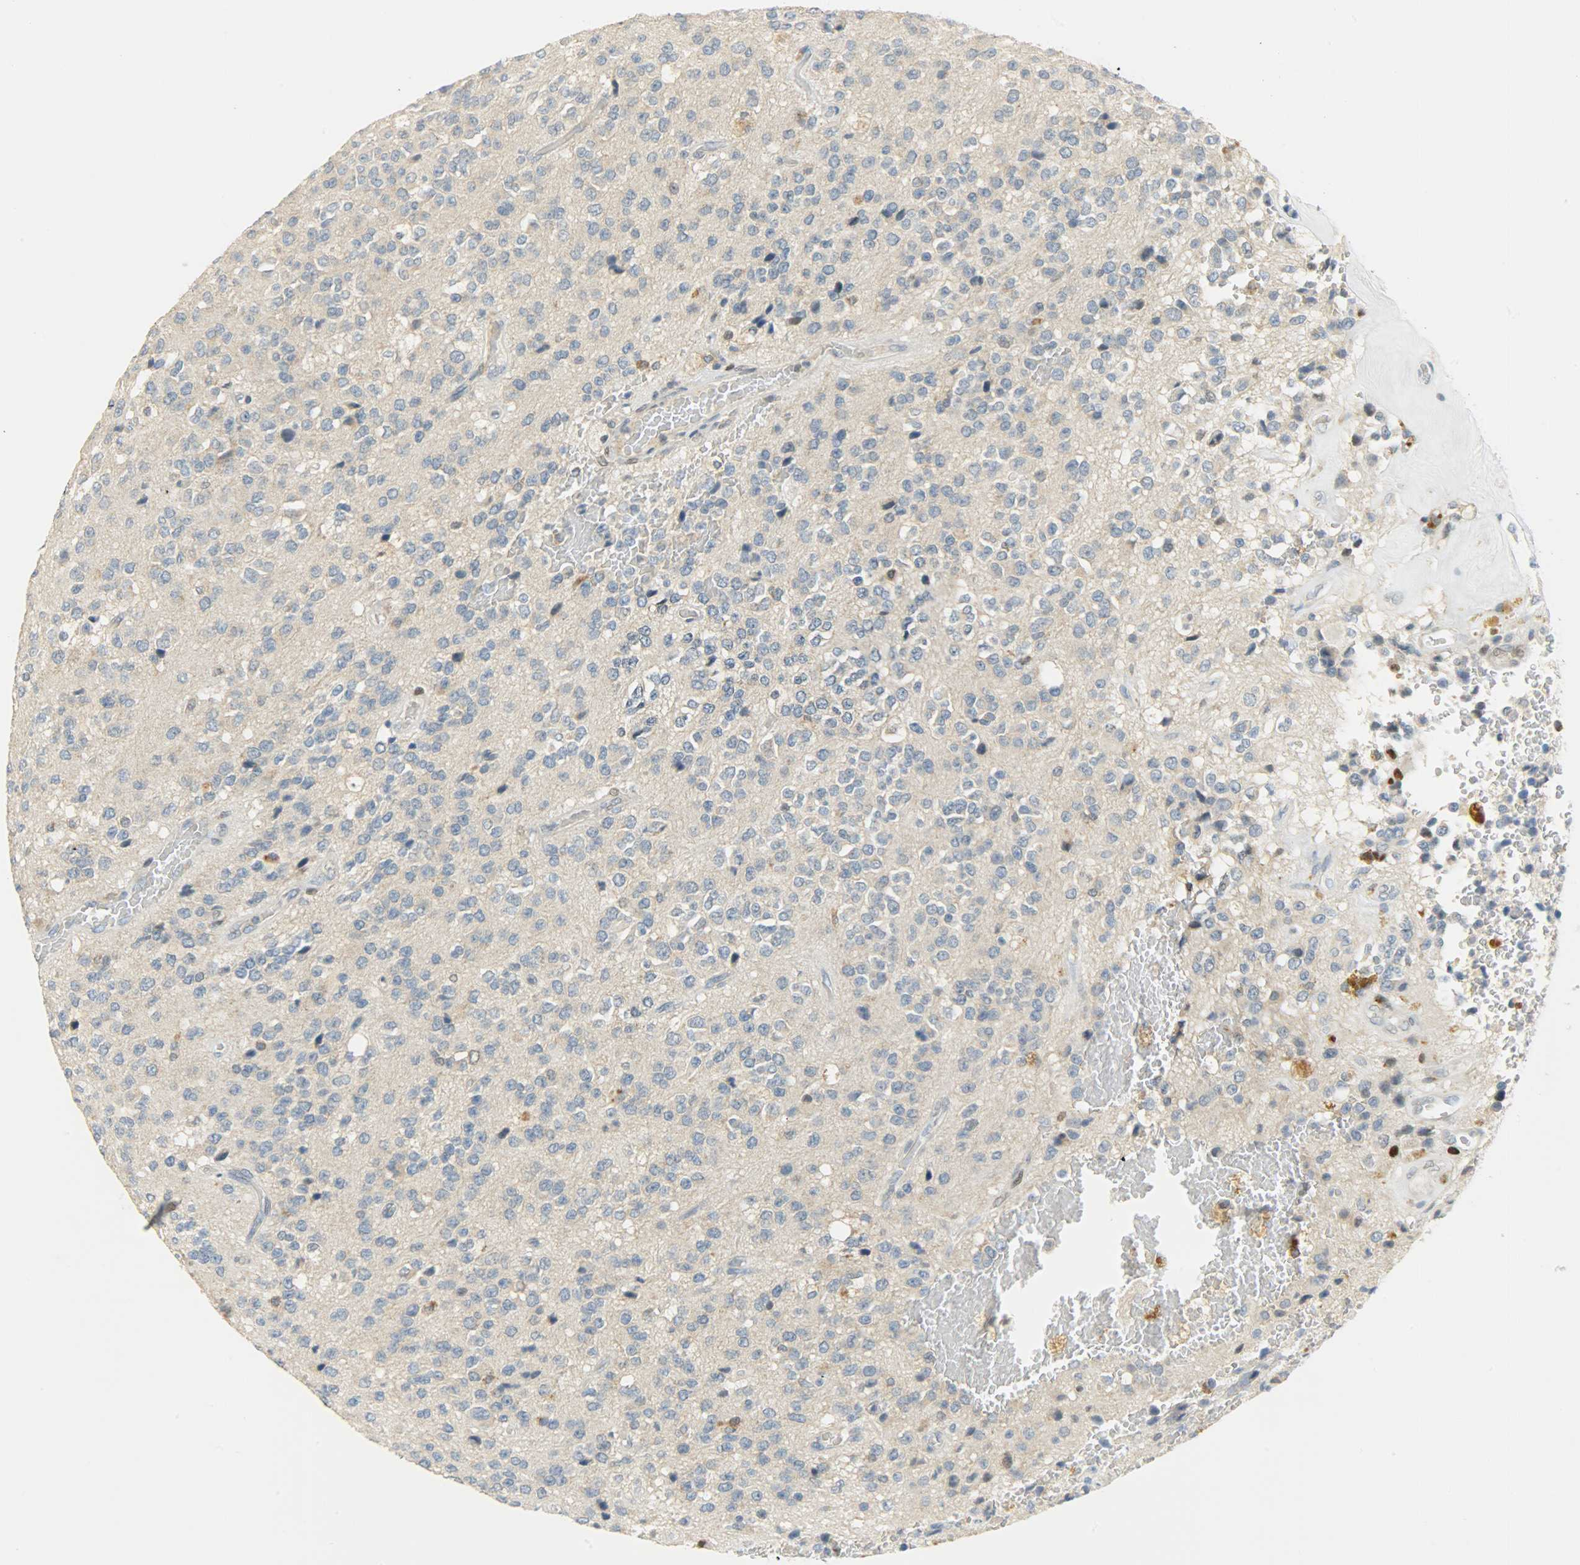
{"staining": {"intensity": "weak", "quantity": "<25%", "location": "nuclear"}, "tissue": "glioma", "cell_type": "Tumor cells", "image_type": "cancer", "snomed": [{"axis": "morphology", "description": "Glioma, malignant, High grade"}, {"axis": "topography", "description": "pancreas cauda"}], "caption": "High magnification brightfield microscopy of glioma stained with DAB (3,3'-diaminobenzidine) (brown) and counterstained with hematoxylin (blue): tumor cells show no significant expression. (Immunohistochemistry, brightfield microscopy, high magnification).", "gene": "JUNB", "patient": {"sex": "male", "age": 60}}